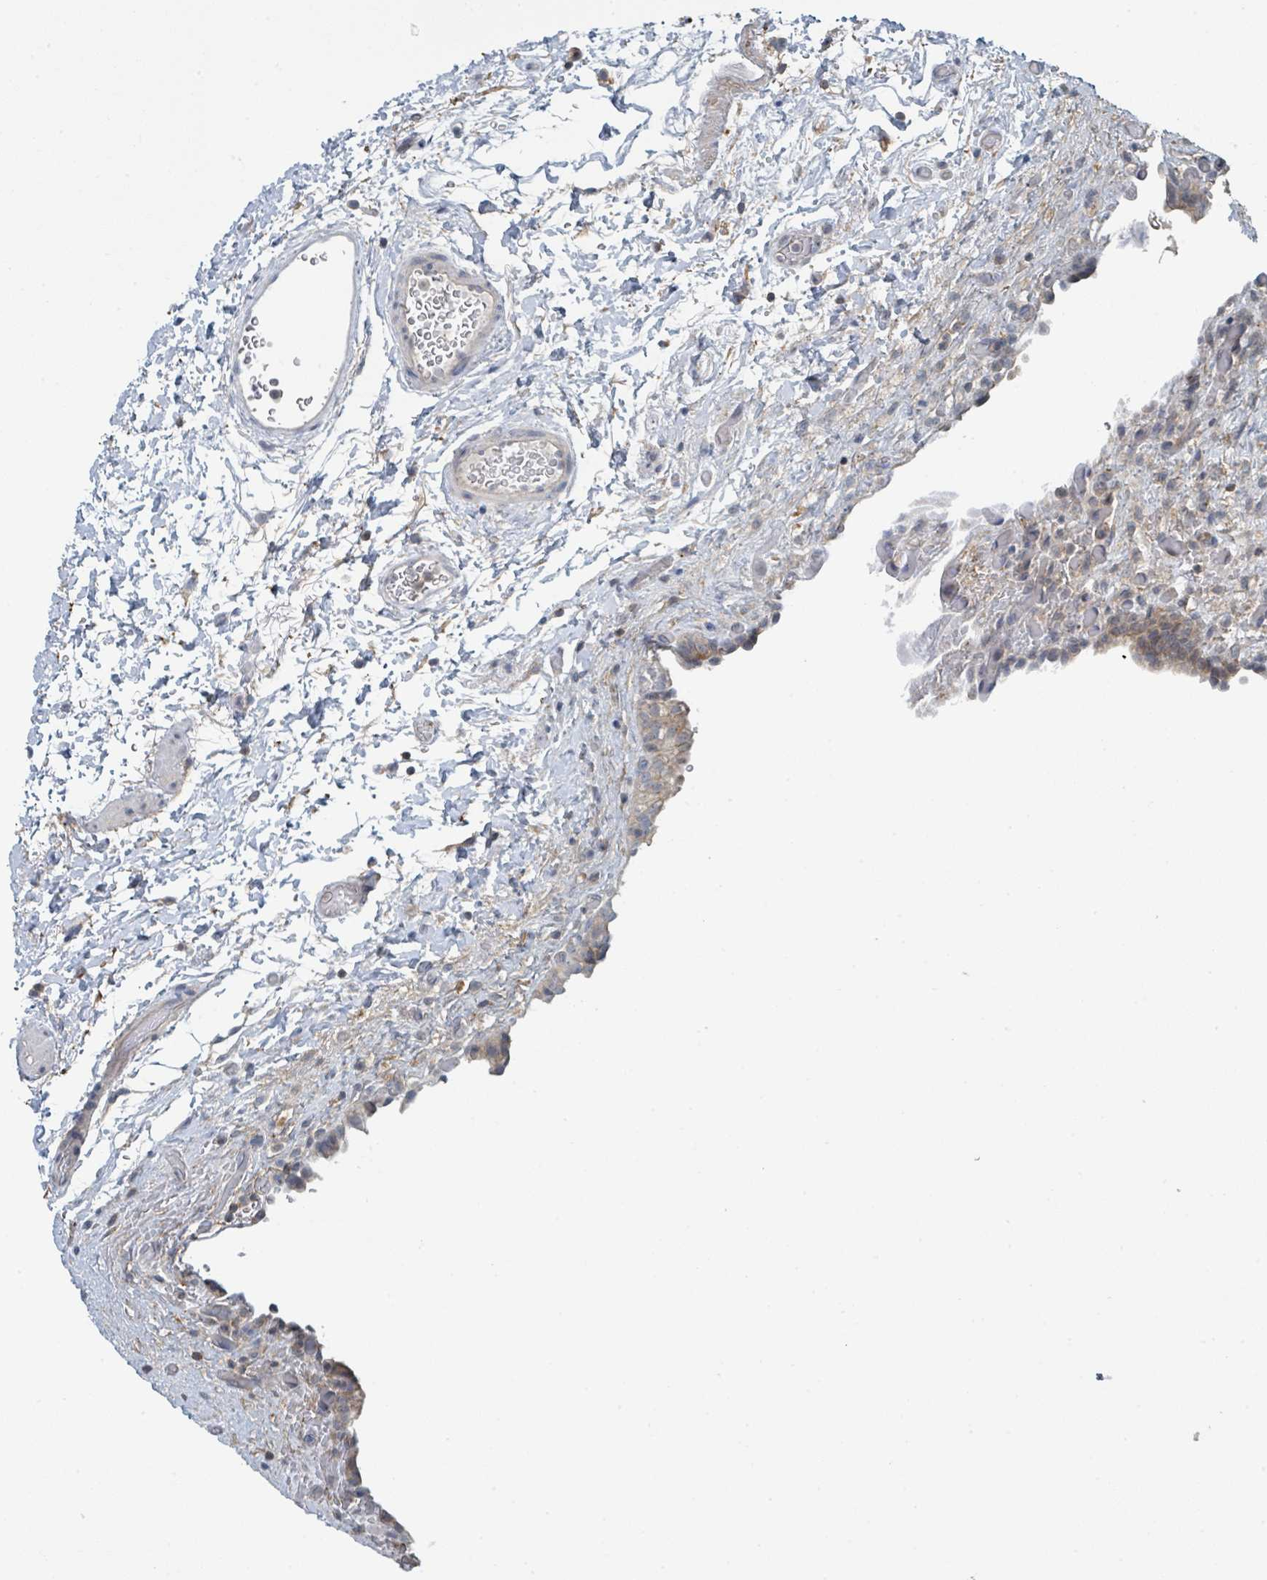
{"staining": {"intensity": "weak", "quantity": "25%-75%", "location": "cytoplasmic/membranous"}, "tissue": "urinary bladder", "cell_type": "Urothelial cells", "image_type": "normal", "snomed": [{"axis": "morphology", "description": "Normal tissue, NOS"}, {"axis": "topography", "description": "Urinary bladder"}], "caption": "Immunohistochemical staining of unremarkable urinary bladder shows low levels of weak cytoplasmic/membranous staining in about 25%-75% of urothelial cells. Ihc stains the protein in brown and the nuclei are stained blue.", "gene": "LRRC42", "patient": {"sex": "male", "age": 69}}